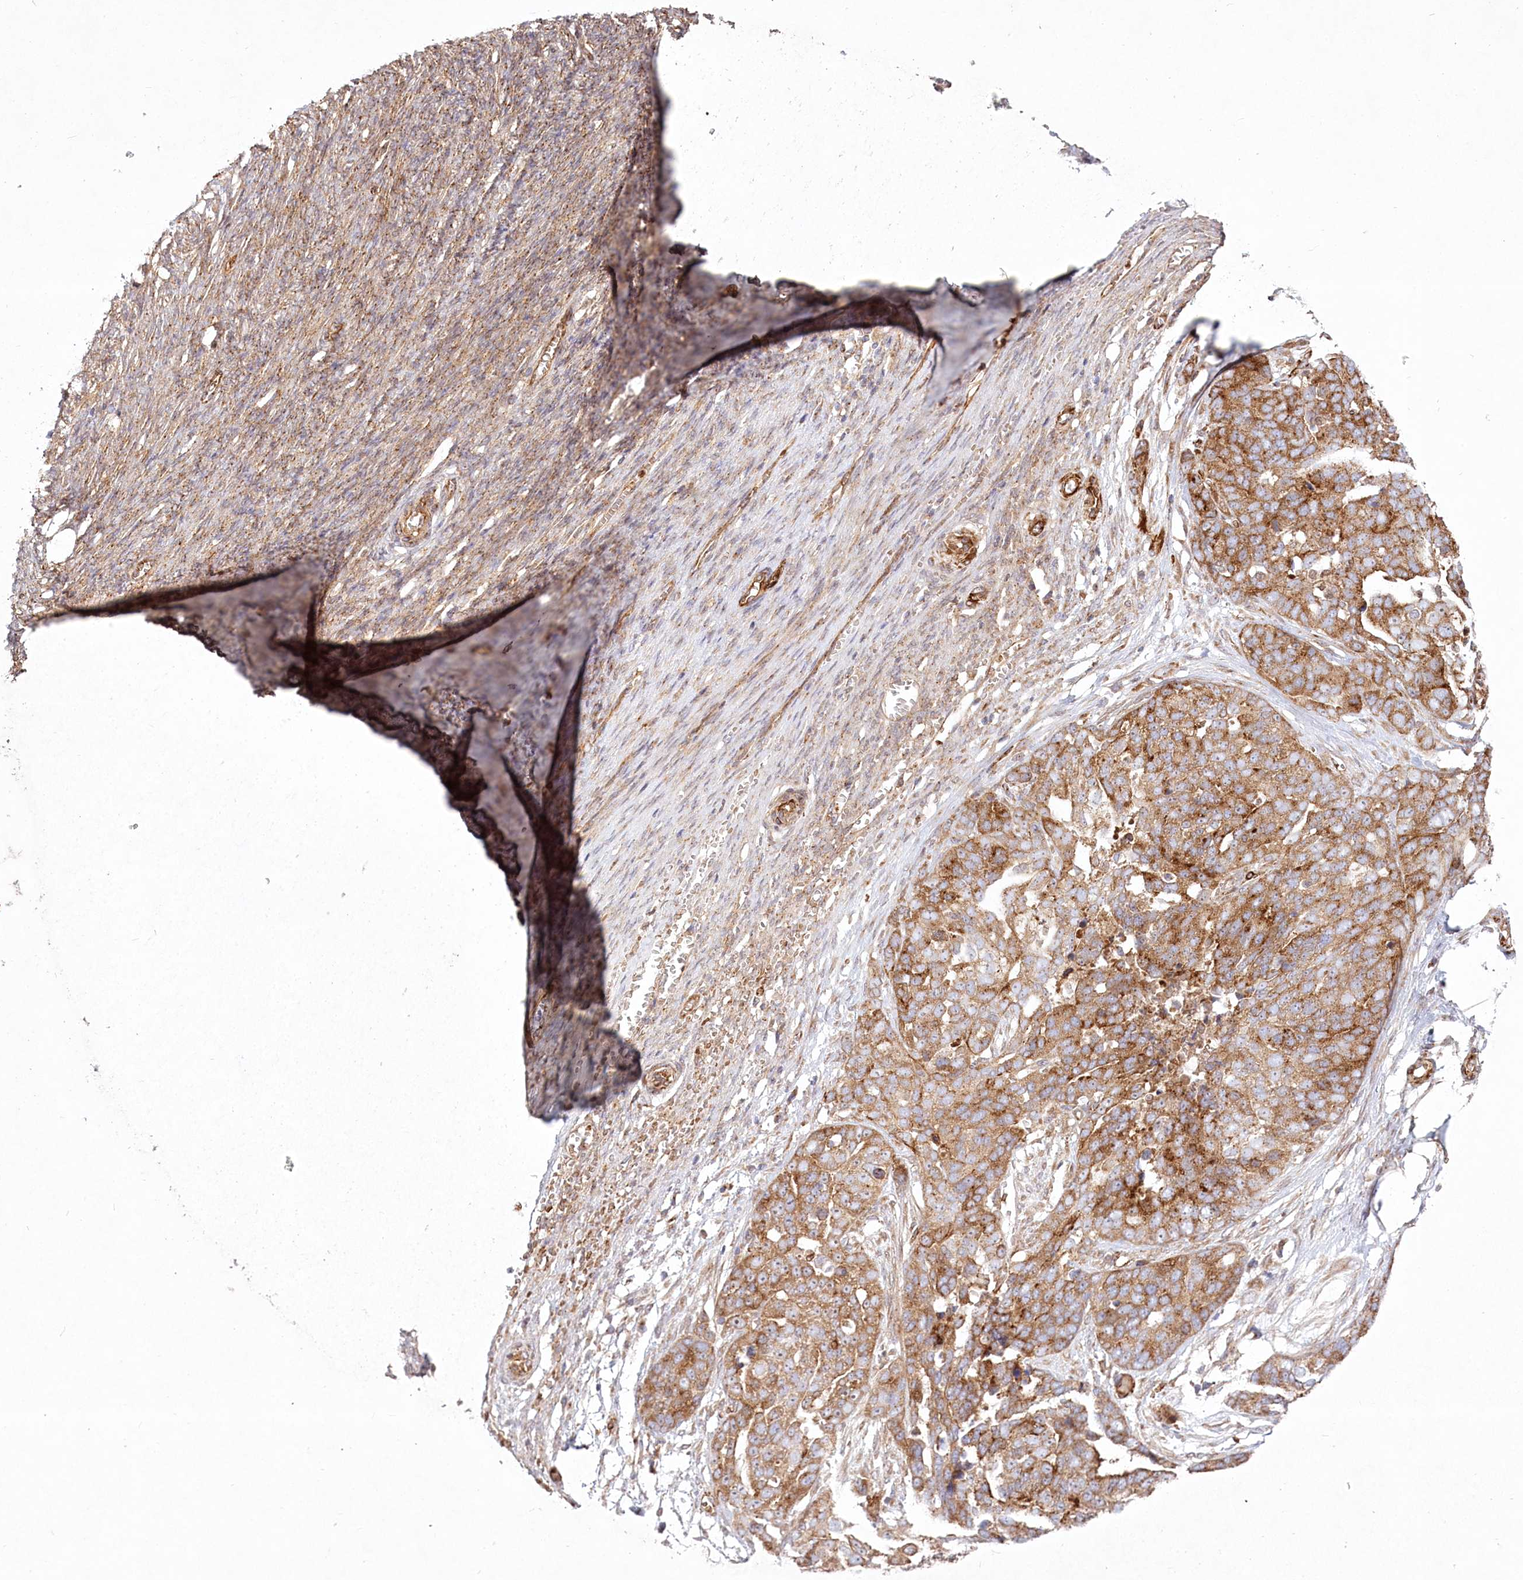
{"staining": {"intensity": "moderate", "quantity": ">75%", "location": "cytoplasmic/membranous"}, "tissue": "ovarian cancer", "cell_type": "Tumor cells", "image_type": "cancer", "snomed": [{"axis": "morphology", "description": "Cystadenocarcinoma, serous, NOS"}, {"axis": "topography", "description": "Ovary"}], "caption": "Immunohistochemistry (IHC) staining of serous cystadenocarcinoma (ovarian), which exhibits medium levels of moderate cytoplasmic/membranous positivity in about >75% of tumor cells indicating moderate cytoplasmic/membranous protein expression. The staining was performed using DAB (brown) for protein detection and nuclei were counterstained in hematoxylin (blue).", "gene": "COMMD3", "patient": {"sex": "female", "age": 44}}